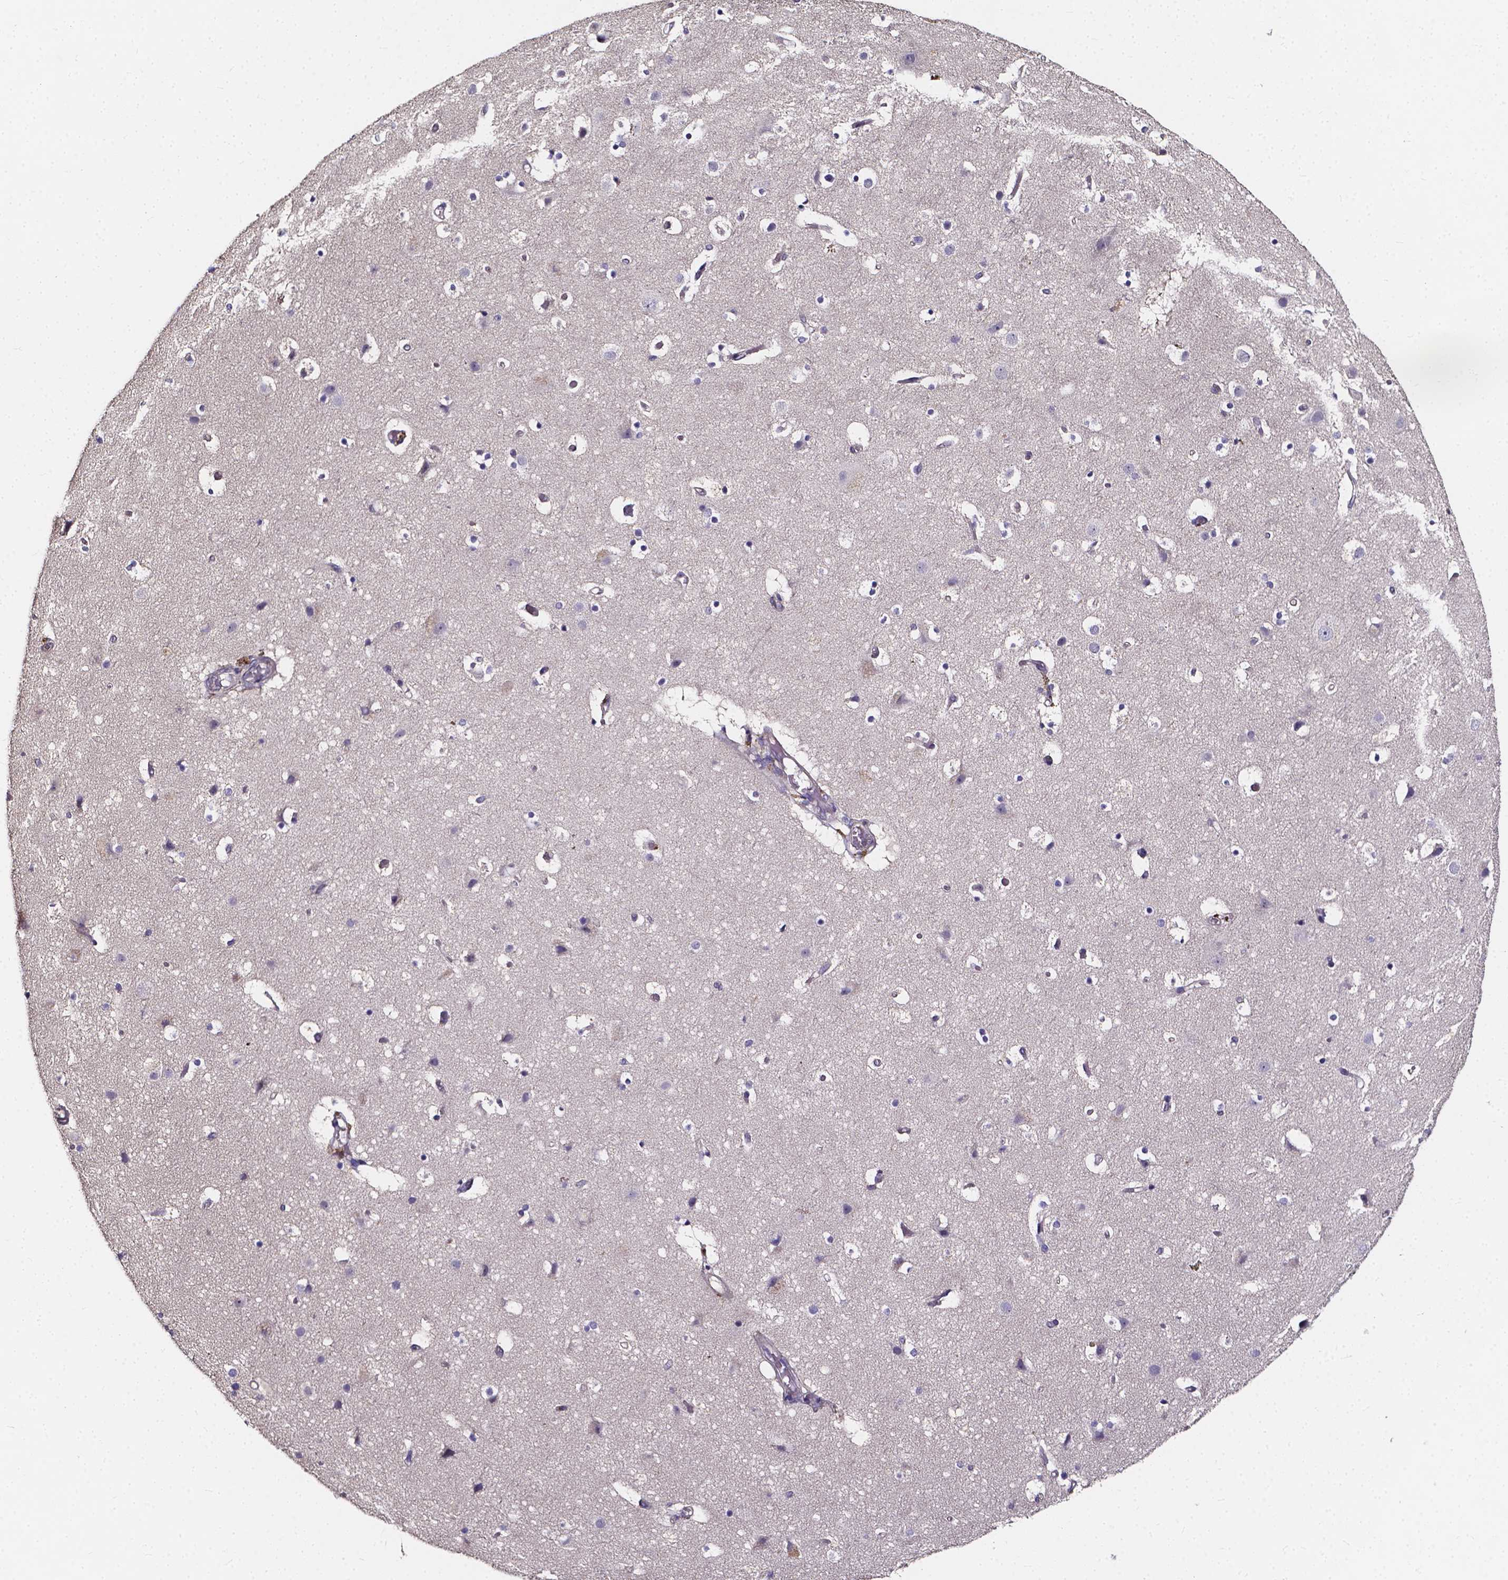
{"staining": {"intensity": "weak", "quantity": "25%-75%", "location": "cytoplasmic/membranous"}, "tissue": "cerebral cortex", "cell_type": "Endothelial cells", "image_type": "normal", "snomed": [{"axis": "morphology", "description": "Normal tissue, NOS"}, {"axis": "topography", "description": "Cerebral cortex"}], "caption": "Benign cerebral cortex was stained to show a protein in brown. There is low levels of weak cytoplasmic/membranous expression in about 25%-75% of endothelial cells. The staining was performed using DAB (3,3'-diaminobenzidine), with brown indicating positive protein expression. Nuclei are stained blue with hematoxylin.", "gene": "THEMIS", "patient": {"sex": "female", "age": 52}}